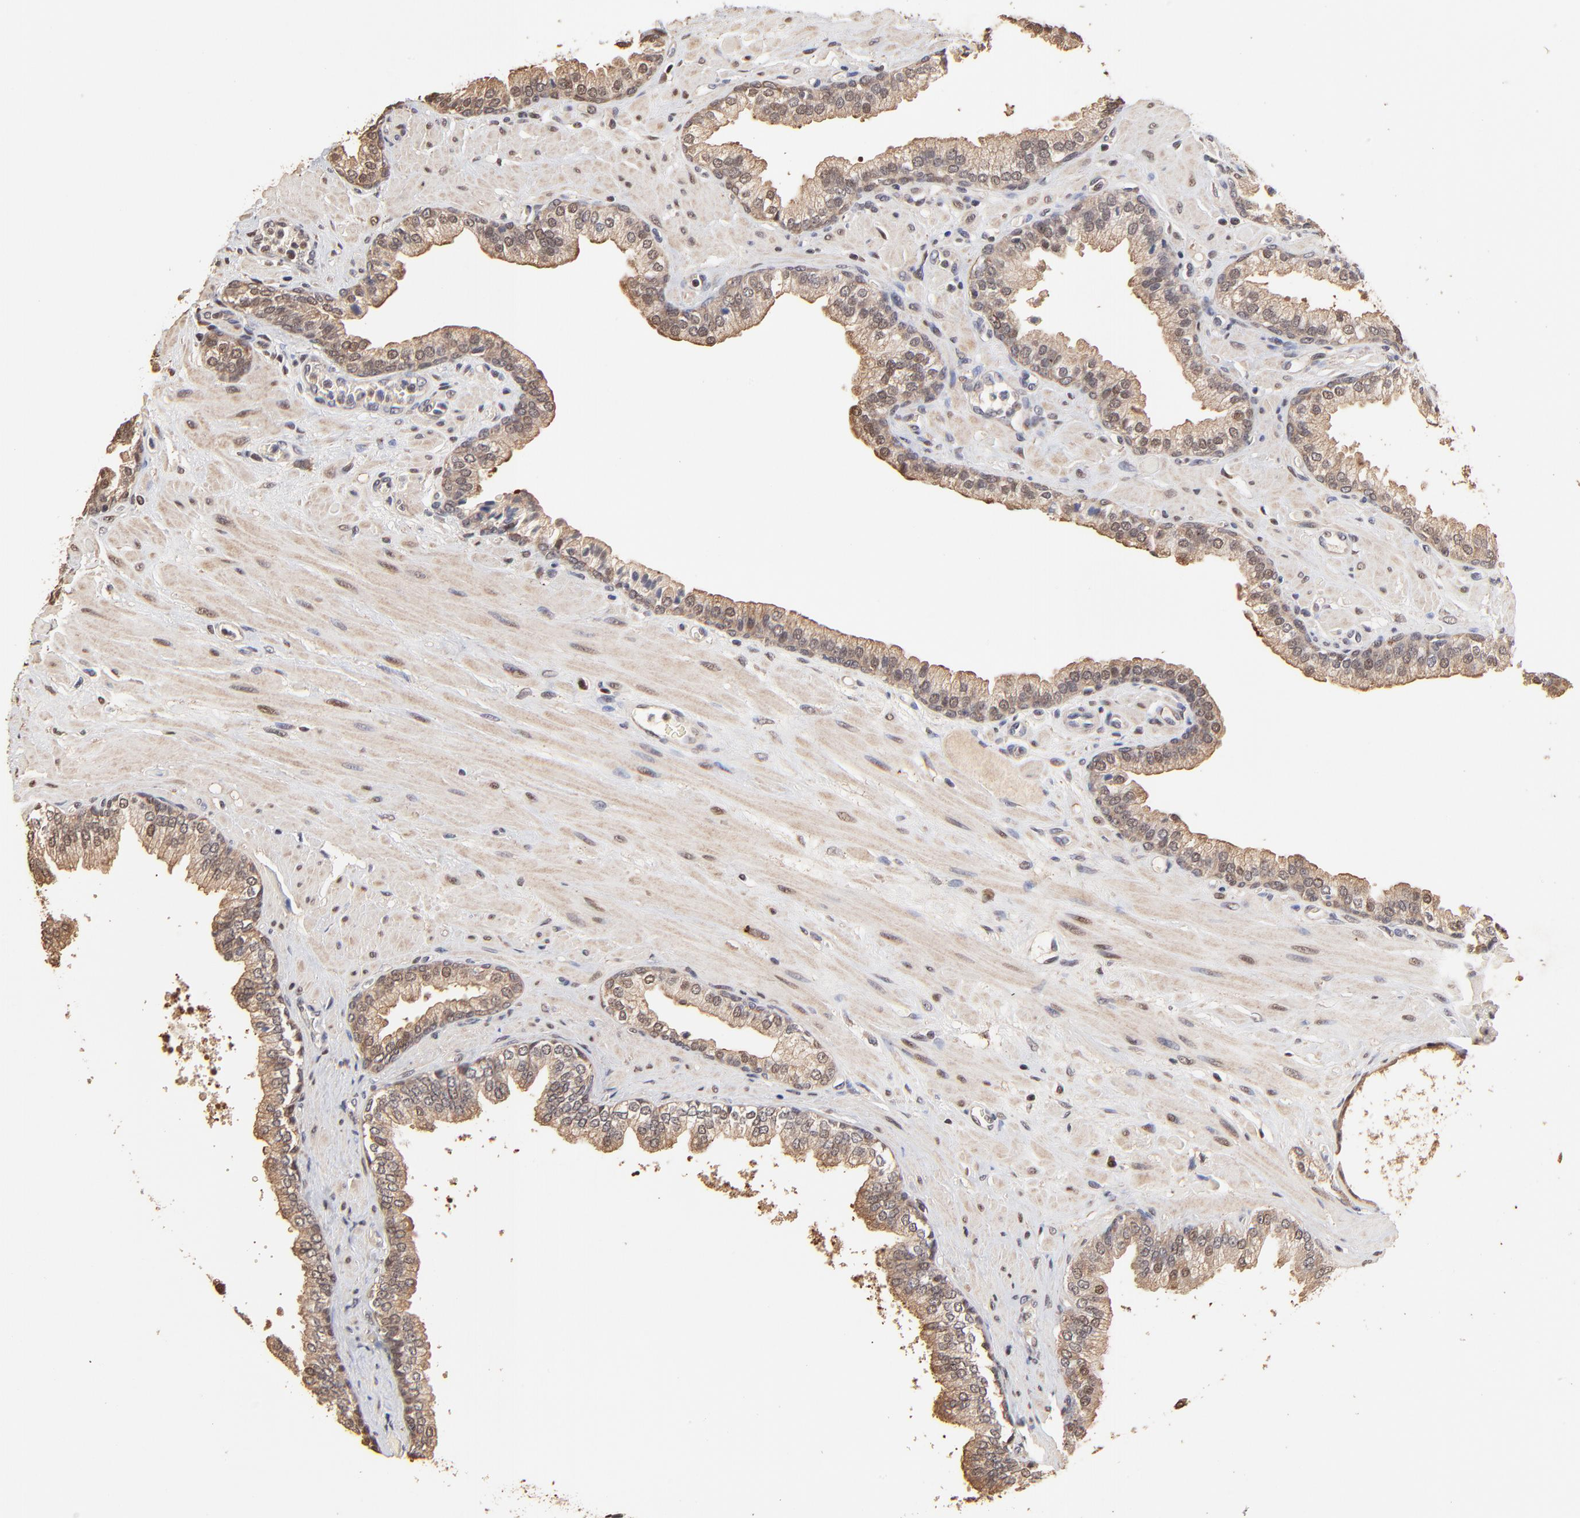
{"staining": {"intensity": "weak", "quantity": "25%-75%", "location": "cytoplasmic/membranous,nuclear"}, "tissue": "prostate", "cell_type": "Glandular cells", "image_type": "normal", "snomed": [{"axis": "morphology", "description": "Normal tissue, NOS"}, {"axis": "topography", "description": "Prostate"}], "caption": "Human prostate stained with a protein marker shows weak staining in glandular cells.", "gene": "BIRC5", "patient": {"sex": "male", "age": 60}}